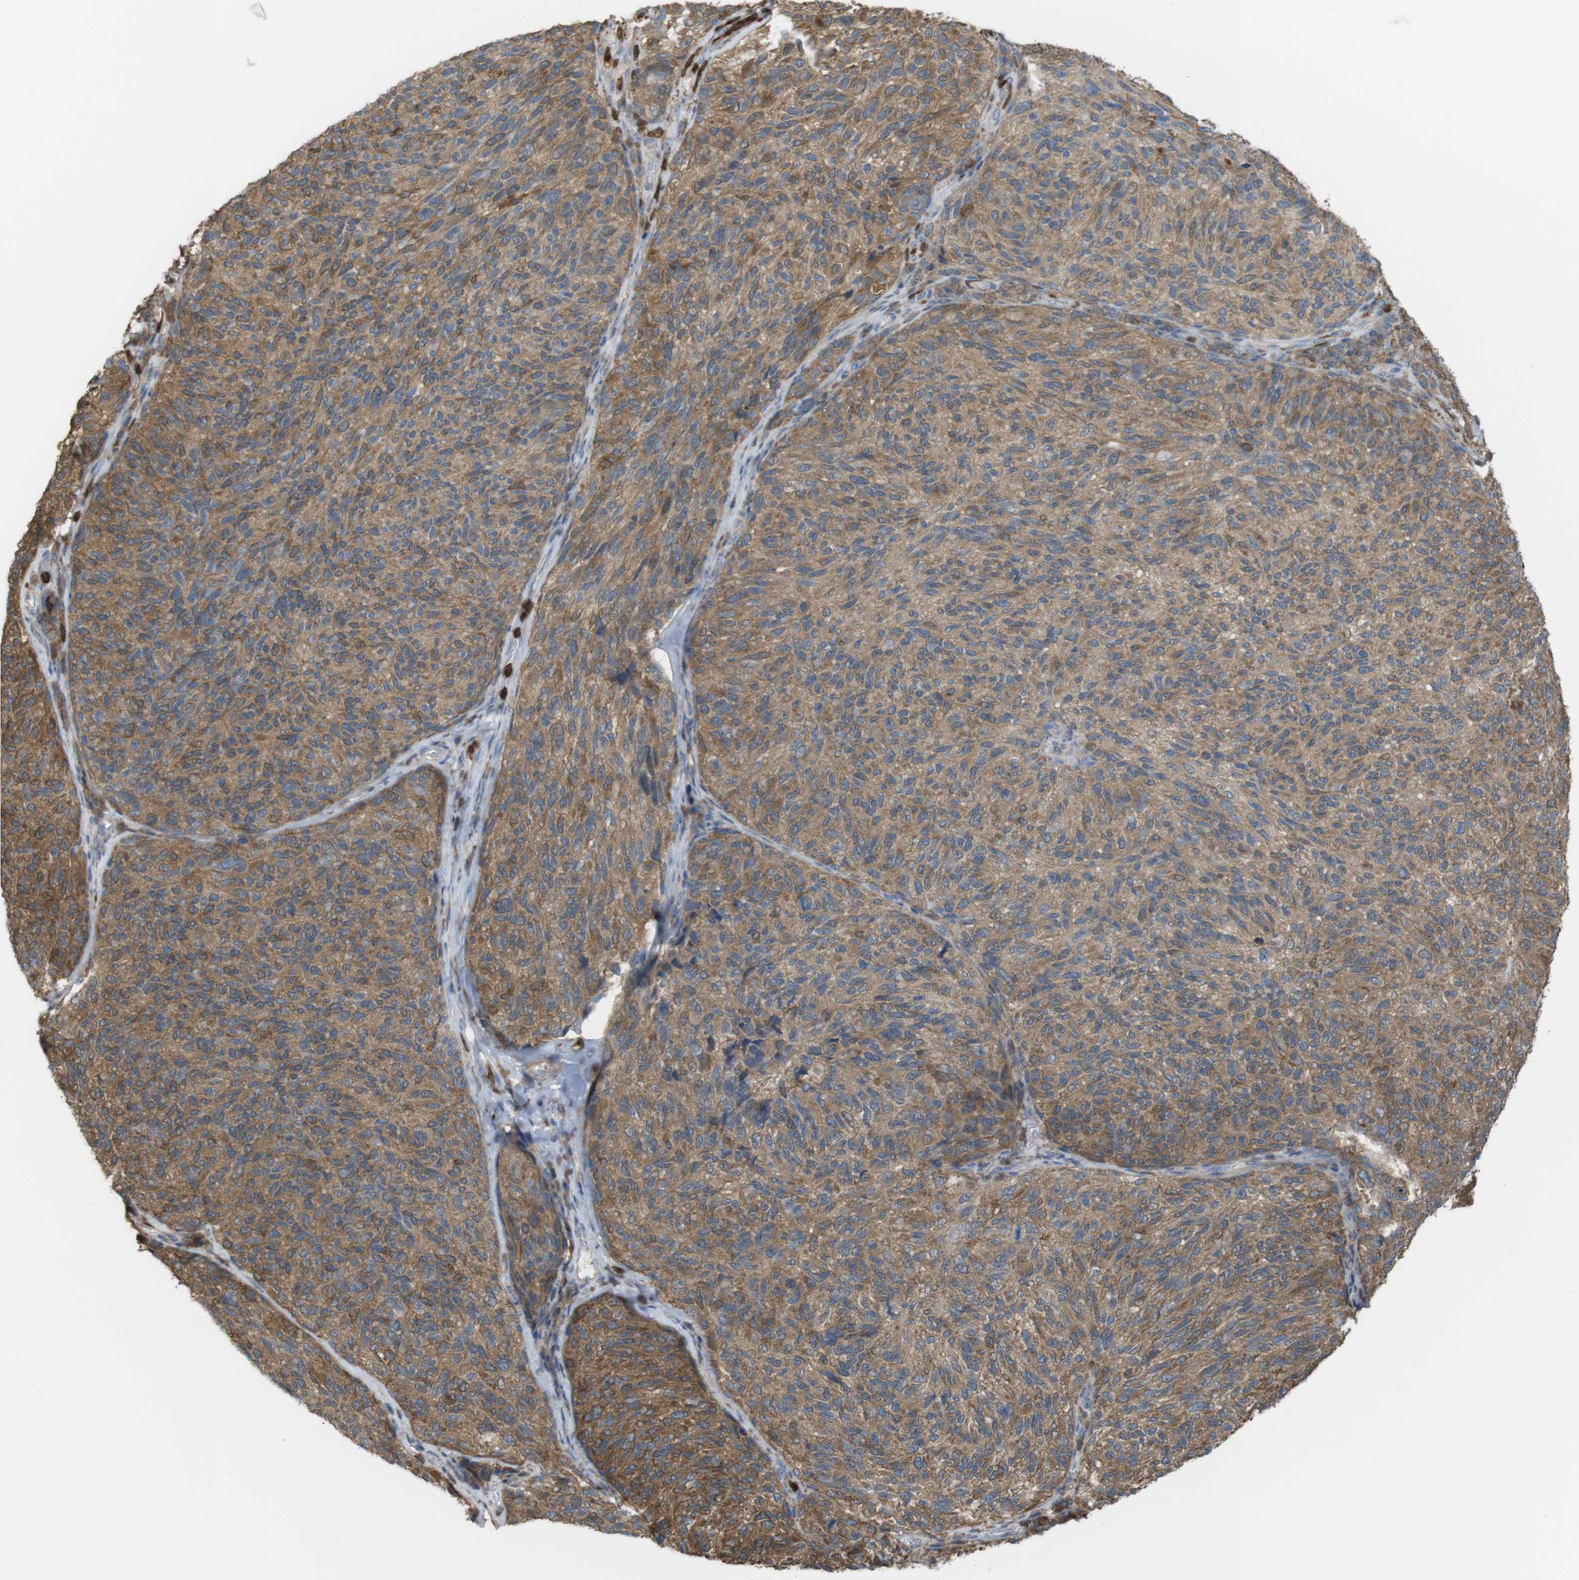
{"staining": {"intensity": "moderate", "quantity": ">75%", "location": "cytoplasmic/membranous"}, "tissue": "melanoma", "cell_type": "Tumor cells", "image_type": "cancer", "snomed": [{"axis": "morphology", "description": "Malignant melanoma, NOS"}, {"axis": "topography", "description": "Skin"}], "caption": "Brown immunohistochemical staining in malignant melanoma exhibits moderate cytoplasmic/membranous staining in about >75% of tumor cells. The protein is stained brown, and the nuclei are stained in blue (DAB IHC with brightfield microscopy, high magnification).", "gene": "PRKCD", "patient": {"sex": "female", "age": 73}}